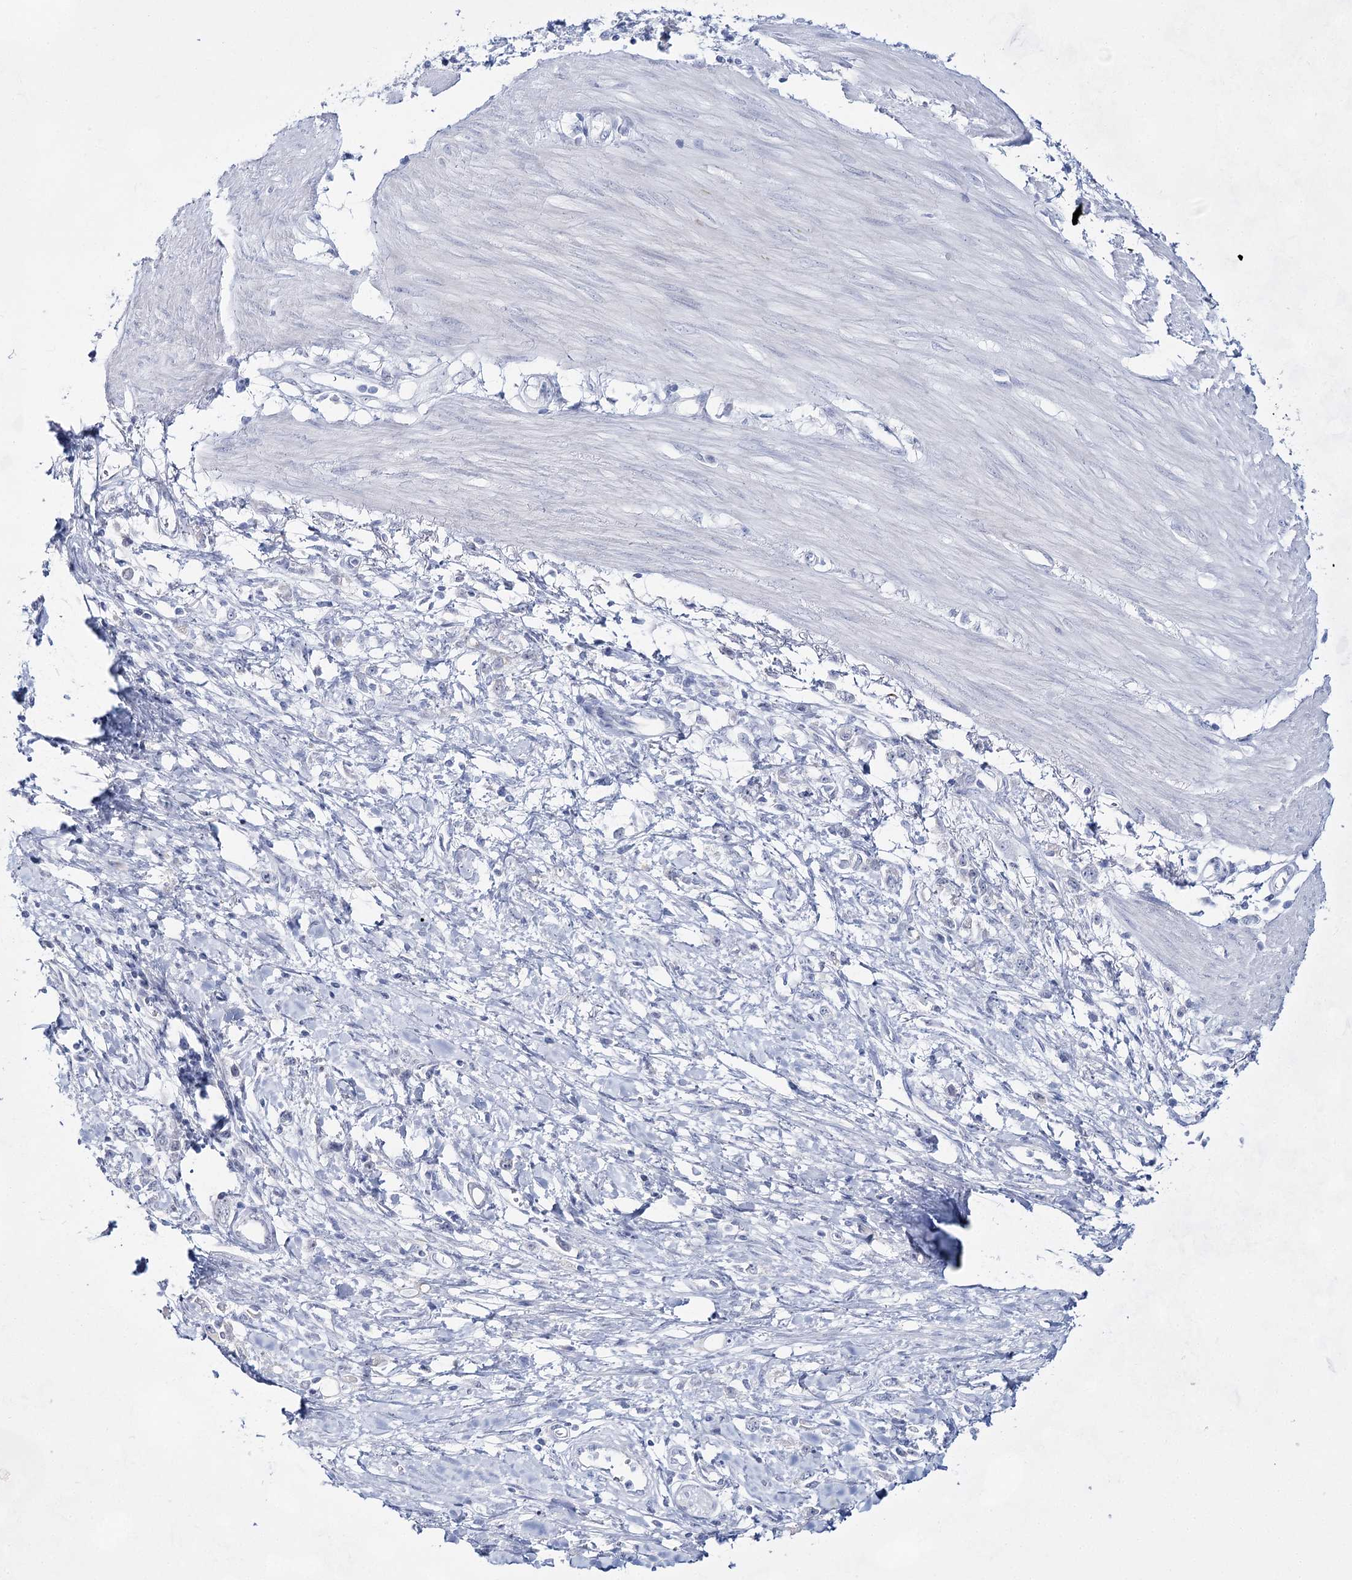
{"staining": {"intensity": "negative", "quantity": "none", "location": "none"}, "tissue": "stomach cancer", "cell_type": "Tumor cells", "image_type": "cancer", "snomed": [{"axis": "morphology", "description": "Adenocarcinoma, NOS"}, {"axis": "topography", "description": "Stomach"}], "caption": "Histopathology image shows no protein positivity in tumor cells of stomach adenocarcinoma tissue.", "gene": "BPHL", "patient": {"sex": "female", "age": 76}}